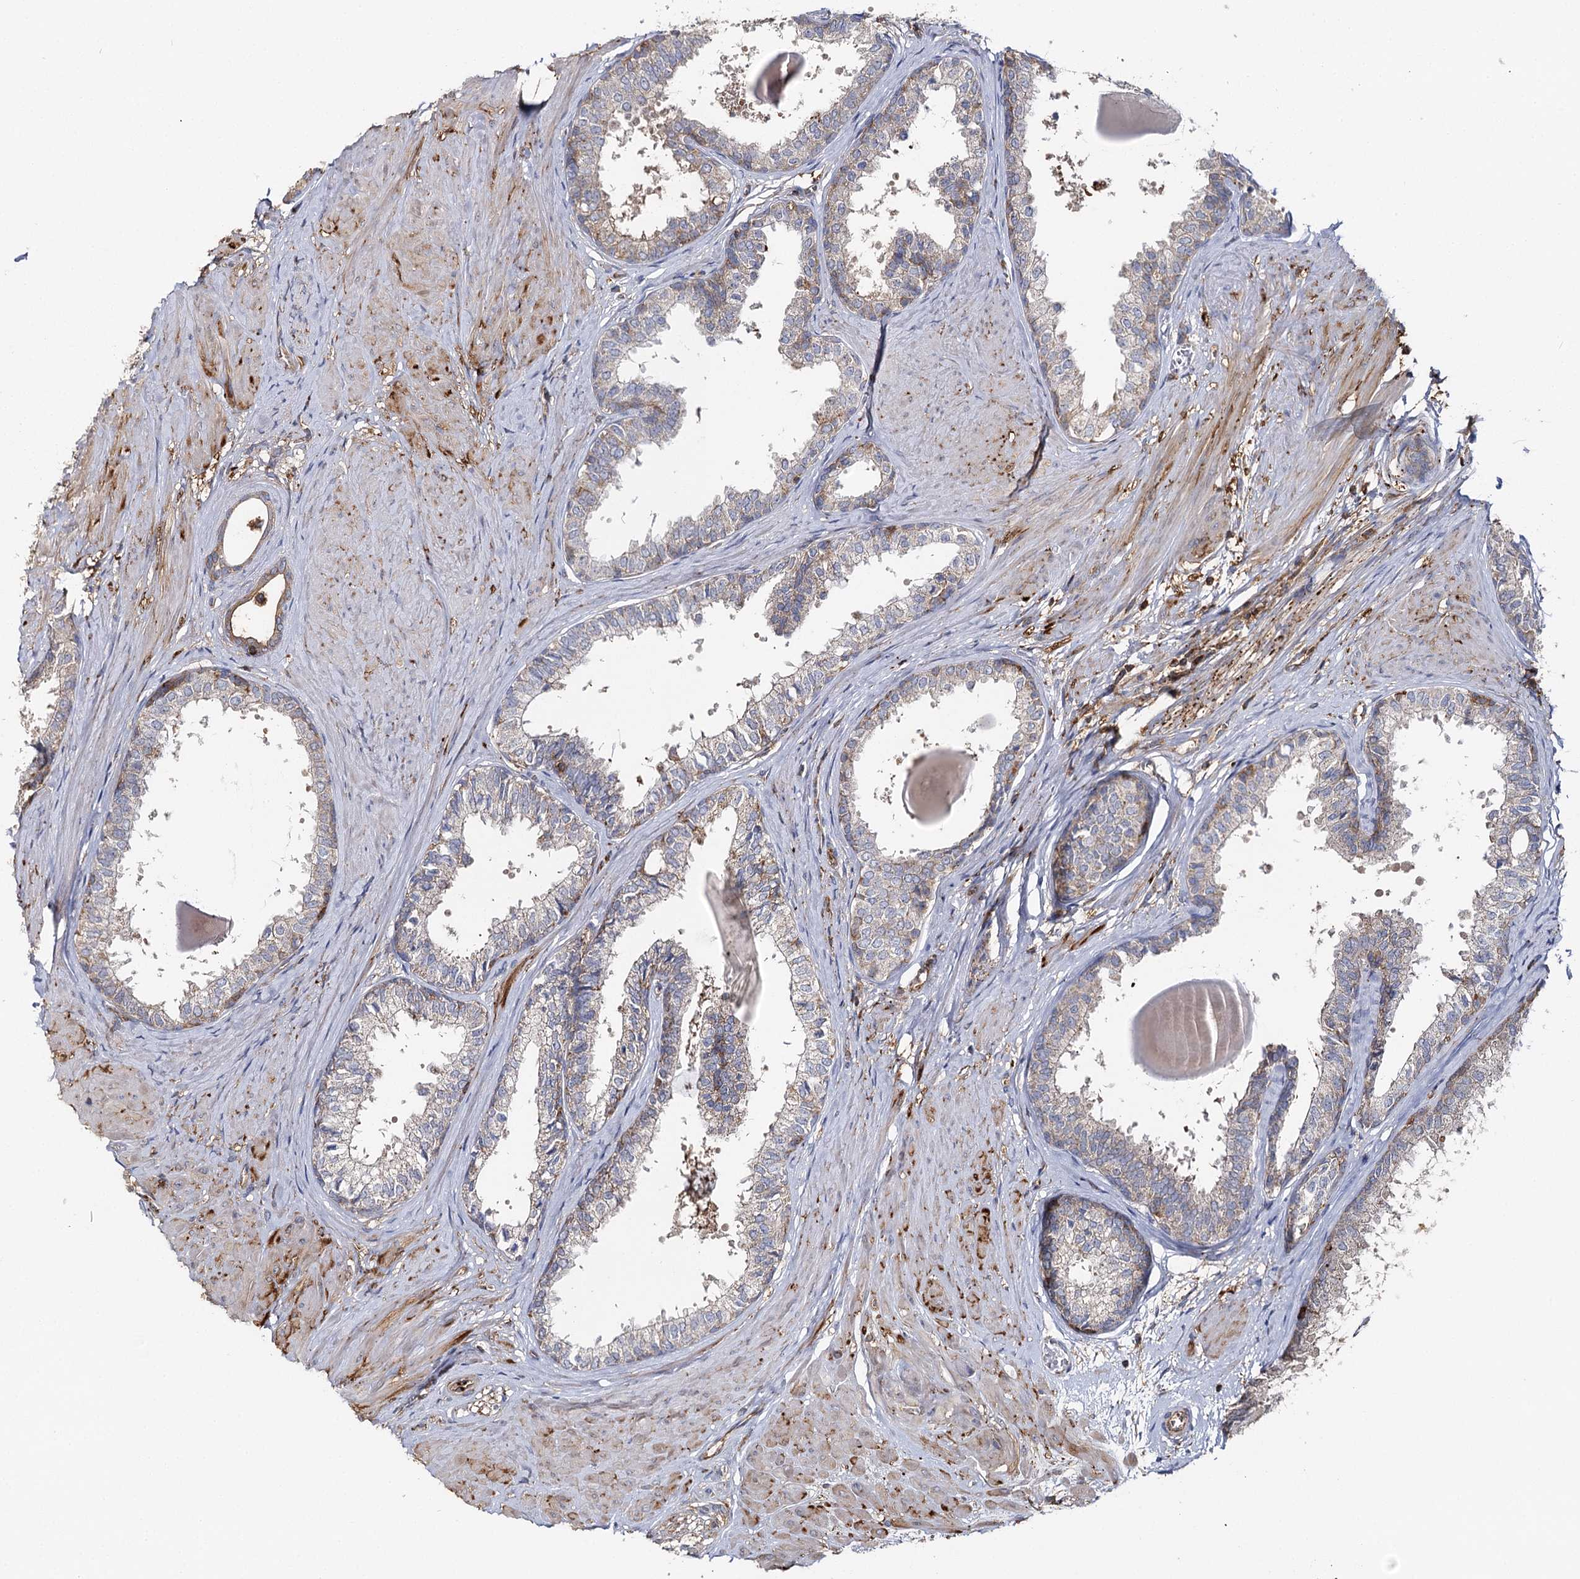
{"staining": {"intensity": "moderate", "quantity": "<25%", "location": "cytoplasmic/membranous"}, "tissue": "prostate", "cell_type": "Glandular cells", "image_type": "normal", "snomed": [{"axis": "morphology", "description": "Normal tissue, NOS"}, {"axis": "topography", "description": "Prostate"}], "caption": "Human prostate stained with a brown dye shows moderate cytoplasmic/membranous positive positivity in about <25% of glandular cells.", "gene": "SEC24B", "patient": {"sex": "male", "age": 48}}